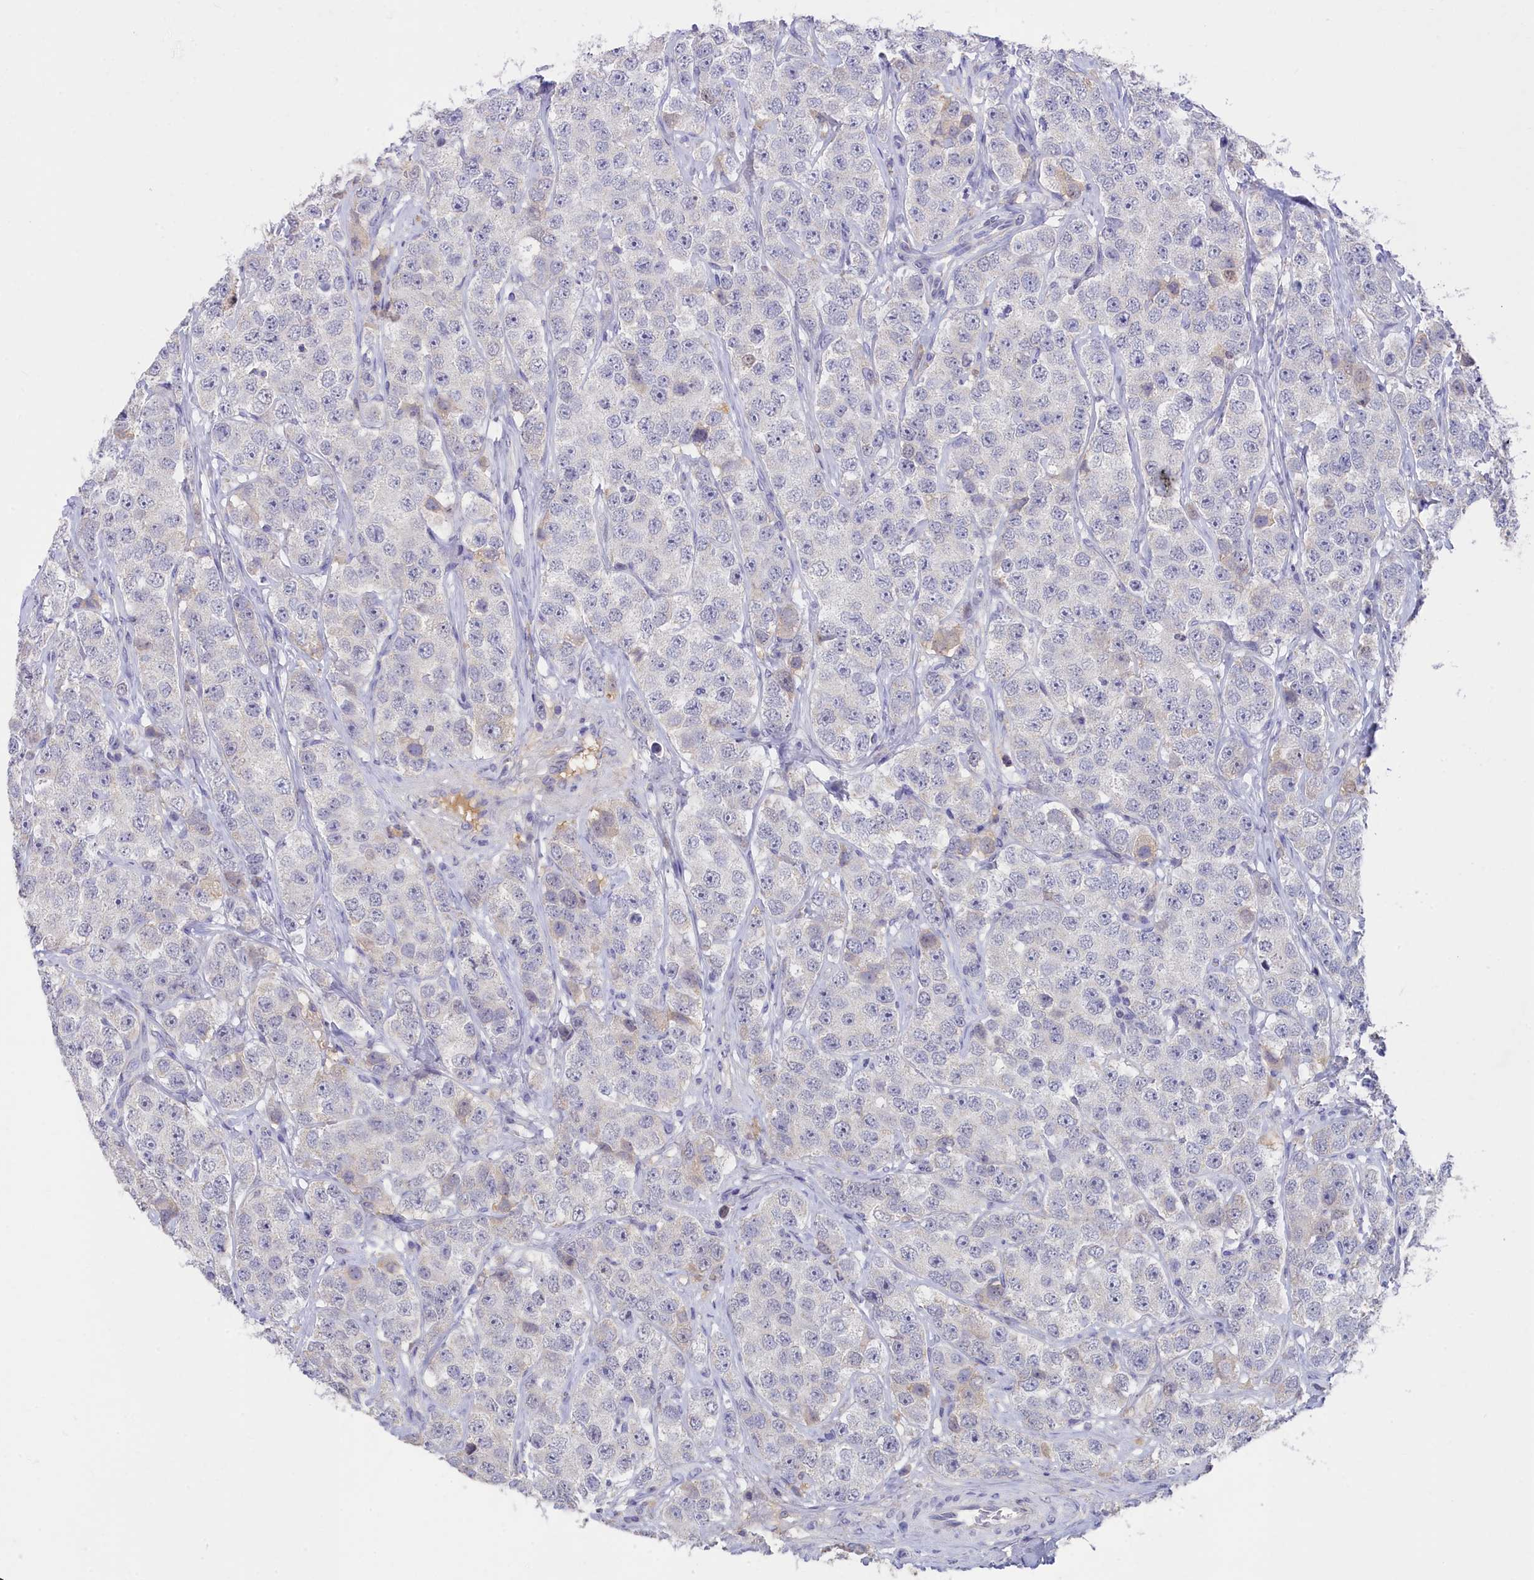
{"staining": {"intensity": "negative", "quantity": "none", "location": "none"}, "tissue": "testis cancer", "cell_type": "Tumor cells", "image_type": "cancer", "snomed": [{"axis": "morphology", "description": "Seminoma, NOS"}, {"axis": "topography", "description": "Testis"}], "caption": "Seminoma (testis) was stained to show a protein in brown. There is no significant positivity in tumor cells.", "gene": "LRIF1", "patient": {"sex": "male", "age": 28}}